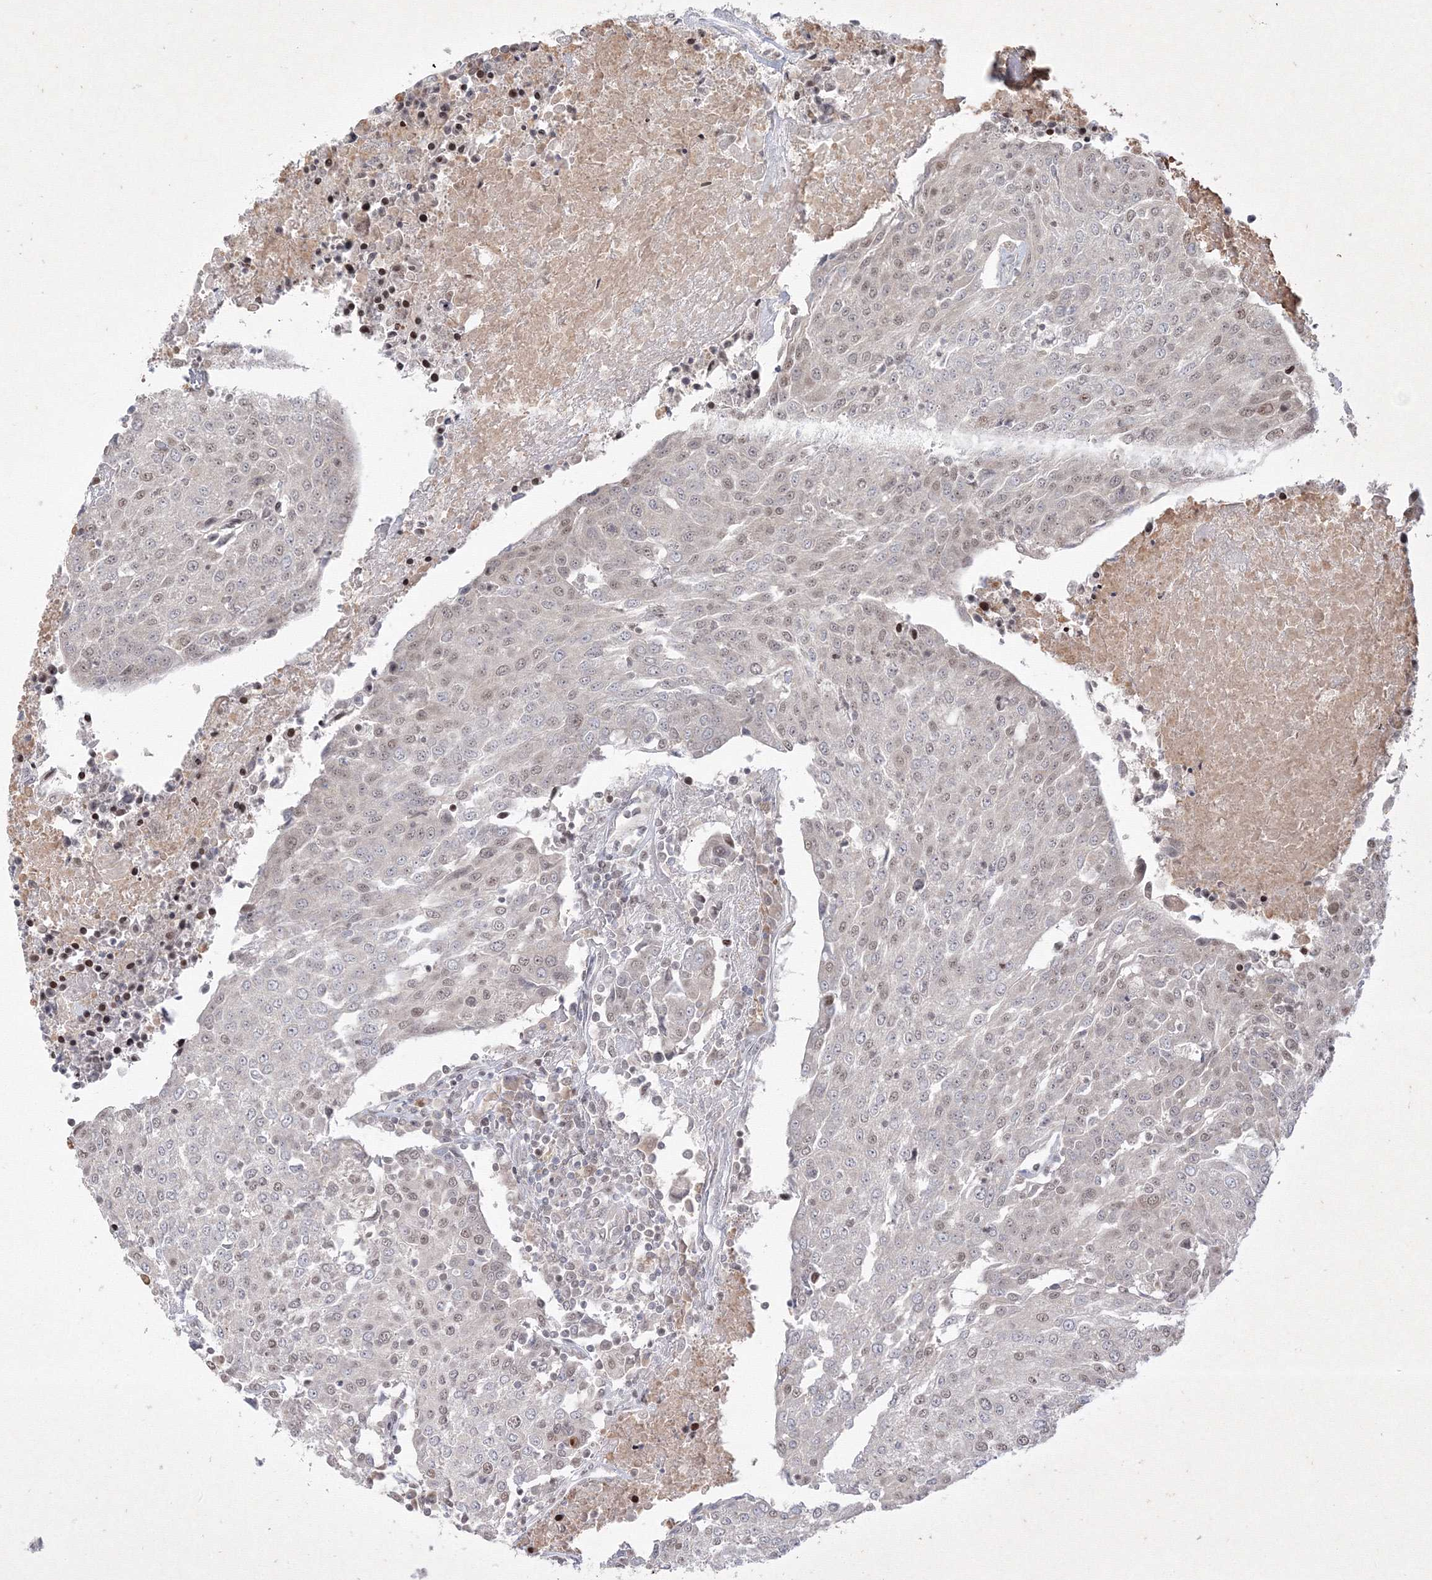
{"staining": {"intensity": "weak", "quantity": "<25%", "location": "nuclear"}, "tissue": "urothelial cancer", "cell_type": "Tumor cells", "image_type": "cancer", "snomed": [{"axis": "morphology", "description": "Urothelial carcinoma, High grade"}, {"axis": "topography", "description": "Urinary bladder"}], "caption": "DAB immunohistochemical staining of high-grade urothelial carcinoma demonstrates no significant positivity in tumor cells.", "gene": "TAB1", "patient": {"sex": "female", "age": 85}}